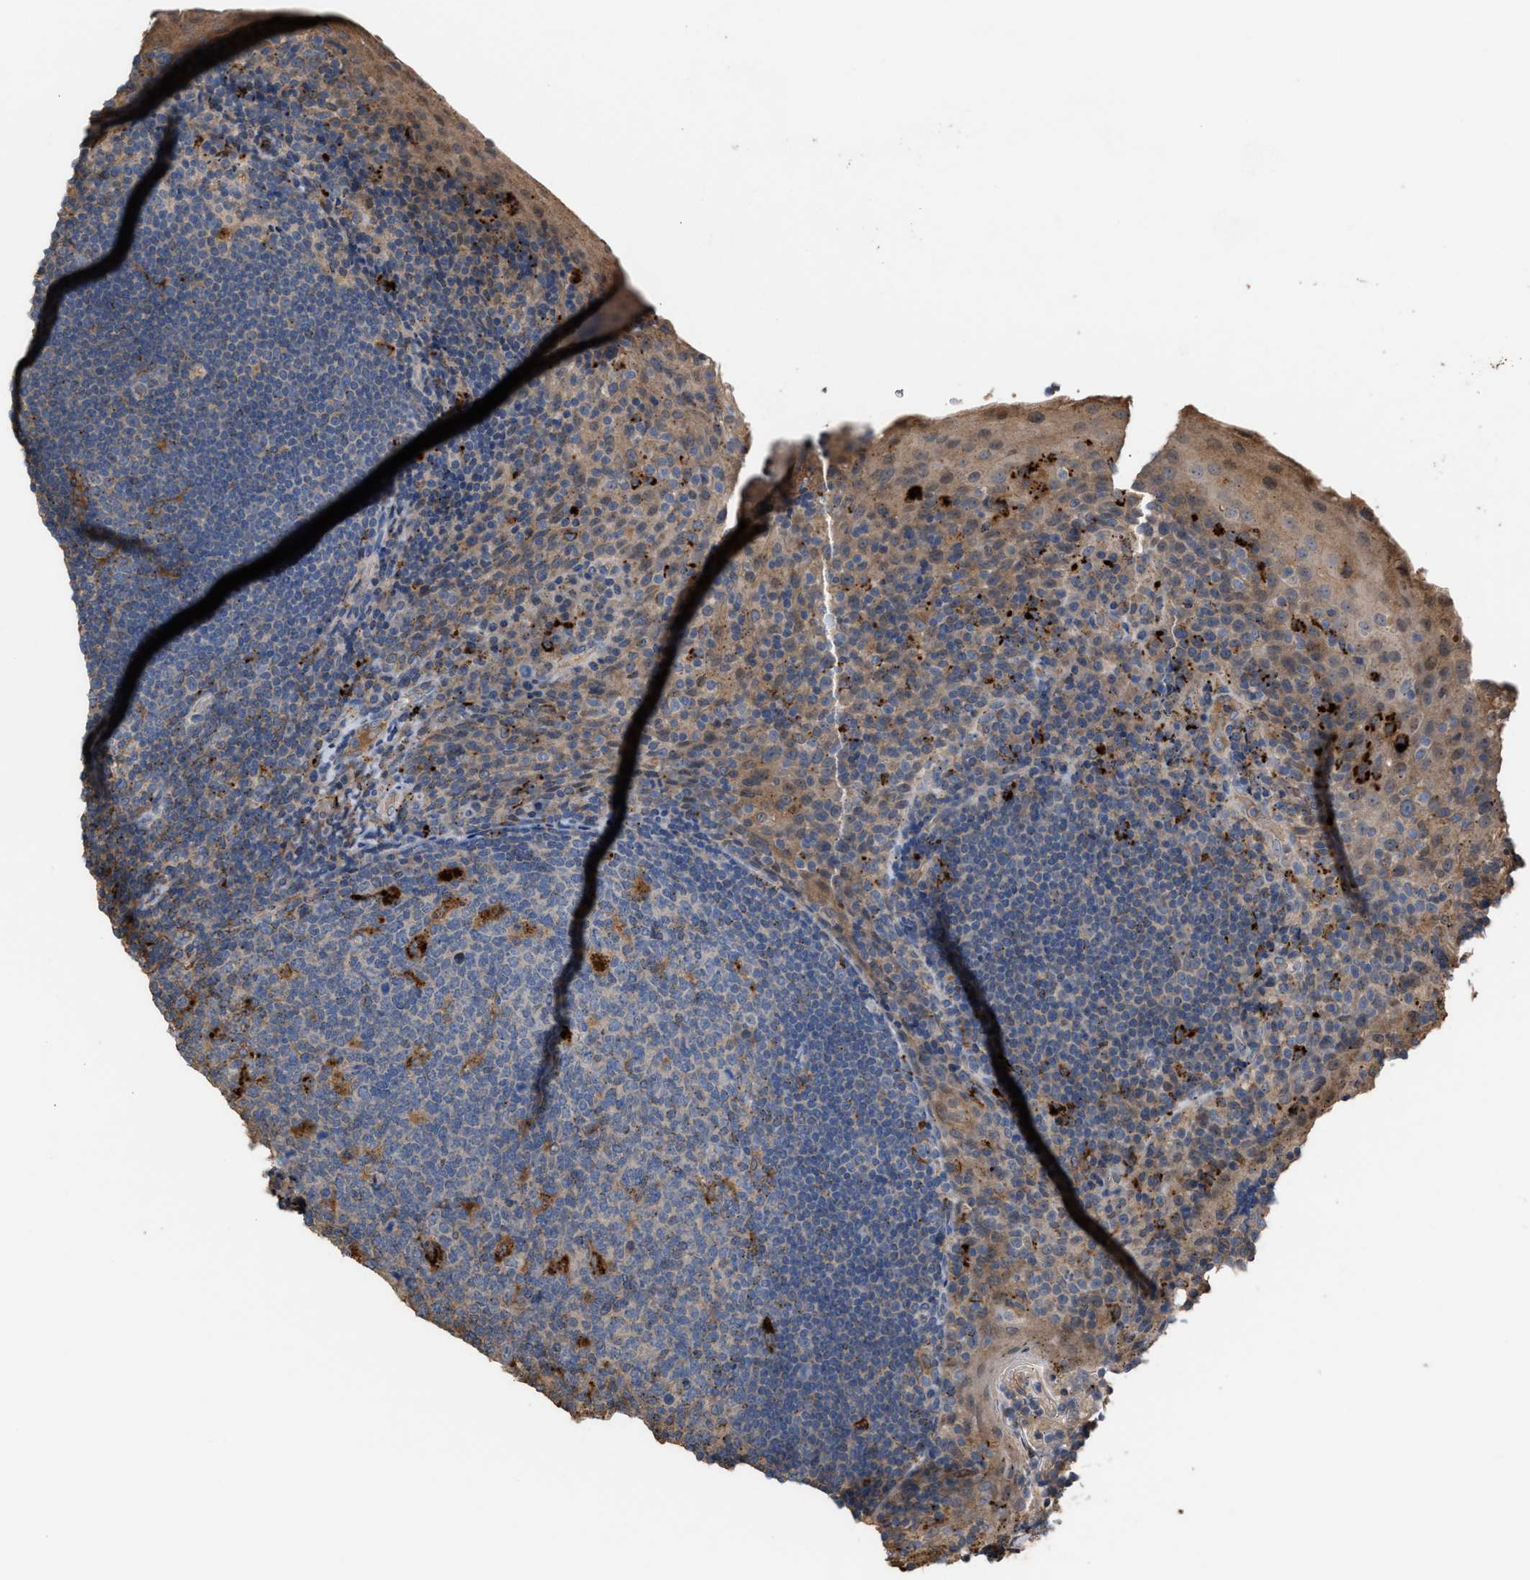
{"staining": {"intensity": "moderate", "quantity": "<25%", "location": "cytoplasmic/membranous"}, "tissue": "tonsil", "cell_type": "Germinal center cells", "image_type": "normal", "snomed": [{"axis": "morphology", "description": "Normal tissue, NOS"}, {"axis": "topography", "description": "Tonsil"}], "caption": "Immunohistochemical staining of benign tonsil reveals <25% levels of moderate cytoplasmic/membranous protein expression in about <25% of germinal center cells. (IHC, brightfield microscopy, high magnification).", "gene": "ELMO3", "patient": {"sex": "male", "age": 17}}